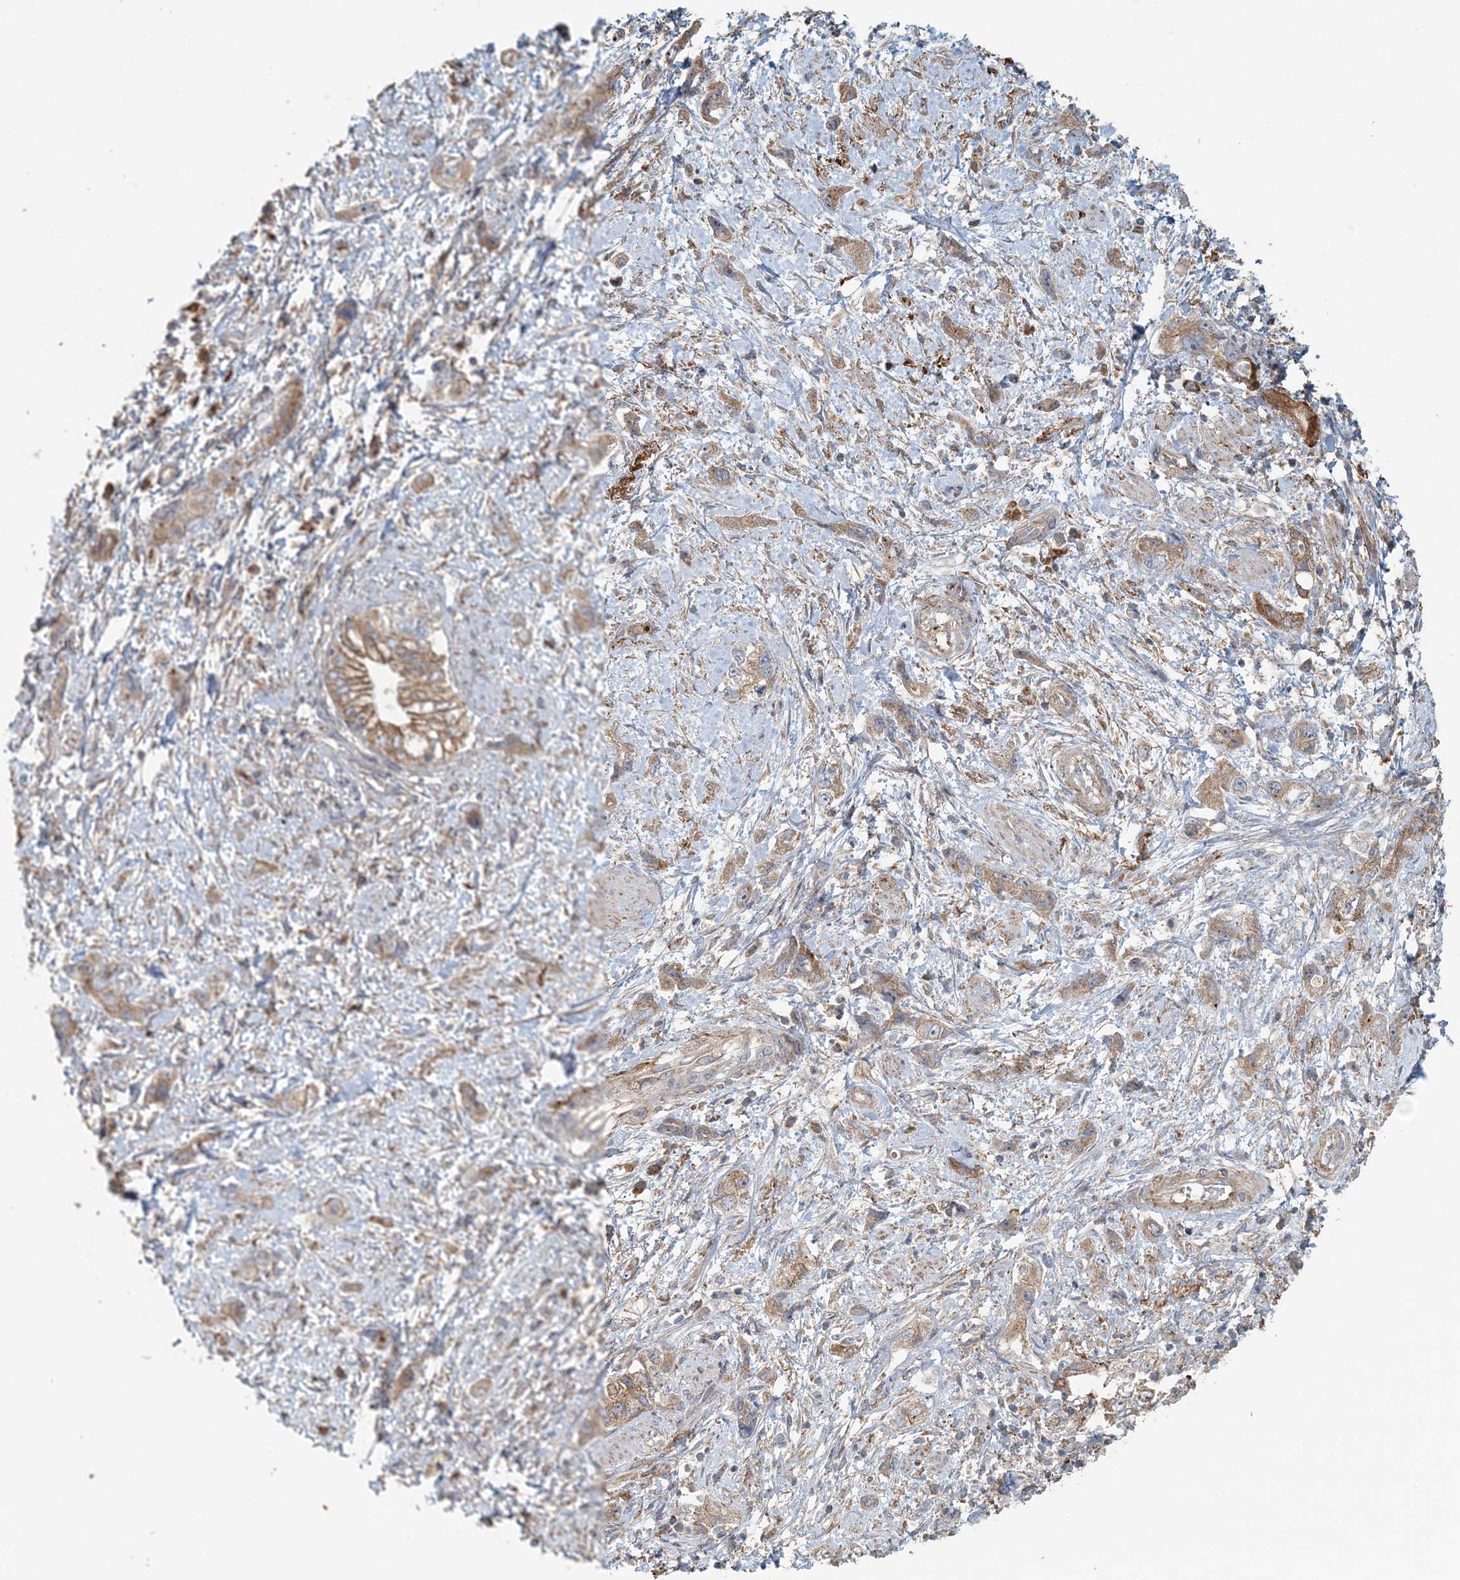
{"staining": {"intensity": "moderate", "quantity": ">75%", "location": "cytoplasmic/membranous"}, "tissue": "pancreatic cancer", "cell_type": "Tumor cells", "image_type": "cancer", "snomed": [{"axis": "morphology", "description": "Adenocarcinoma, NOS"}, {"axis": "topography", "description": "Pancreas"}], "caption": "The histopathology image displays a brown stain indicating the presence of a protein in the cytoplasmic/membranous of tumor cells in pancreatic cancer. Nuclei are stained in blue.", "gene": "MMUT", "patient": {"sex": "female", "age": 73}}